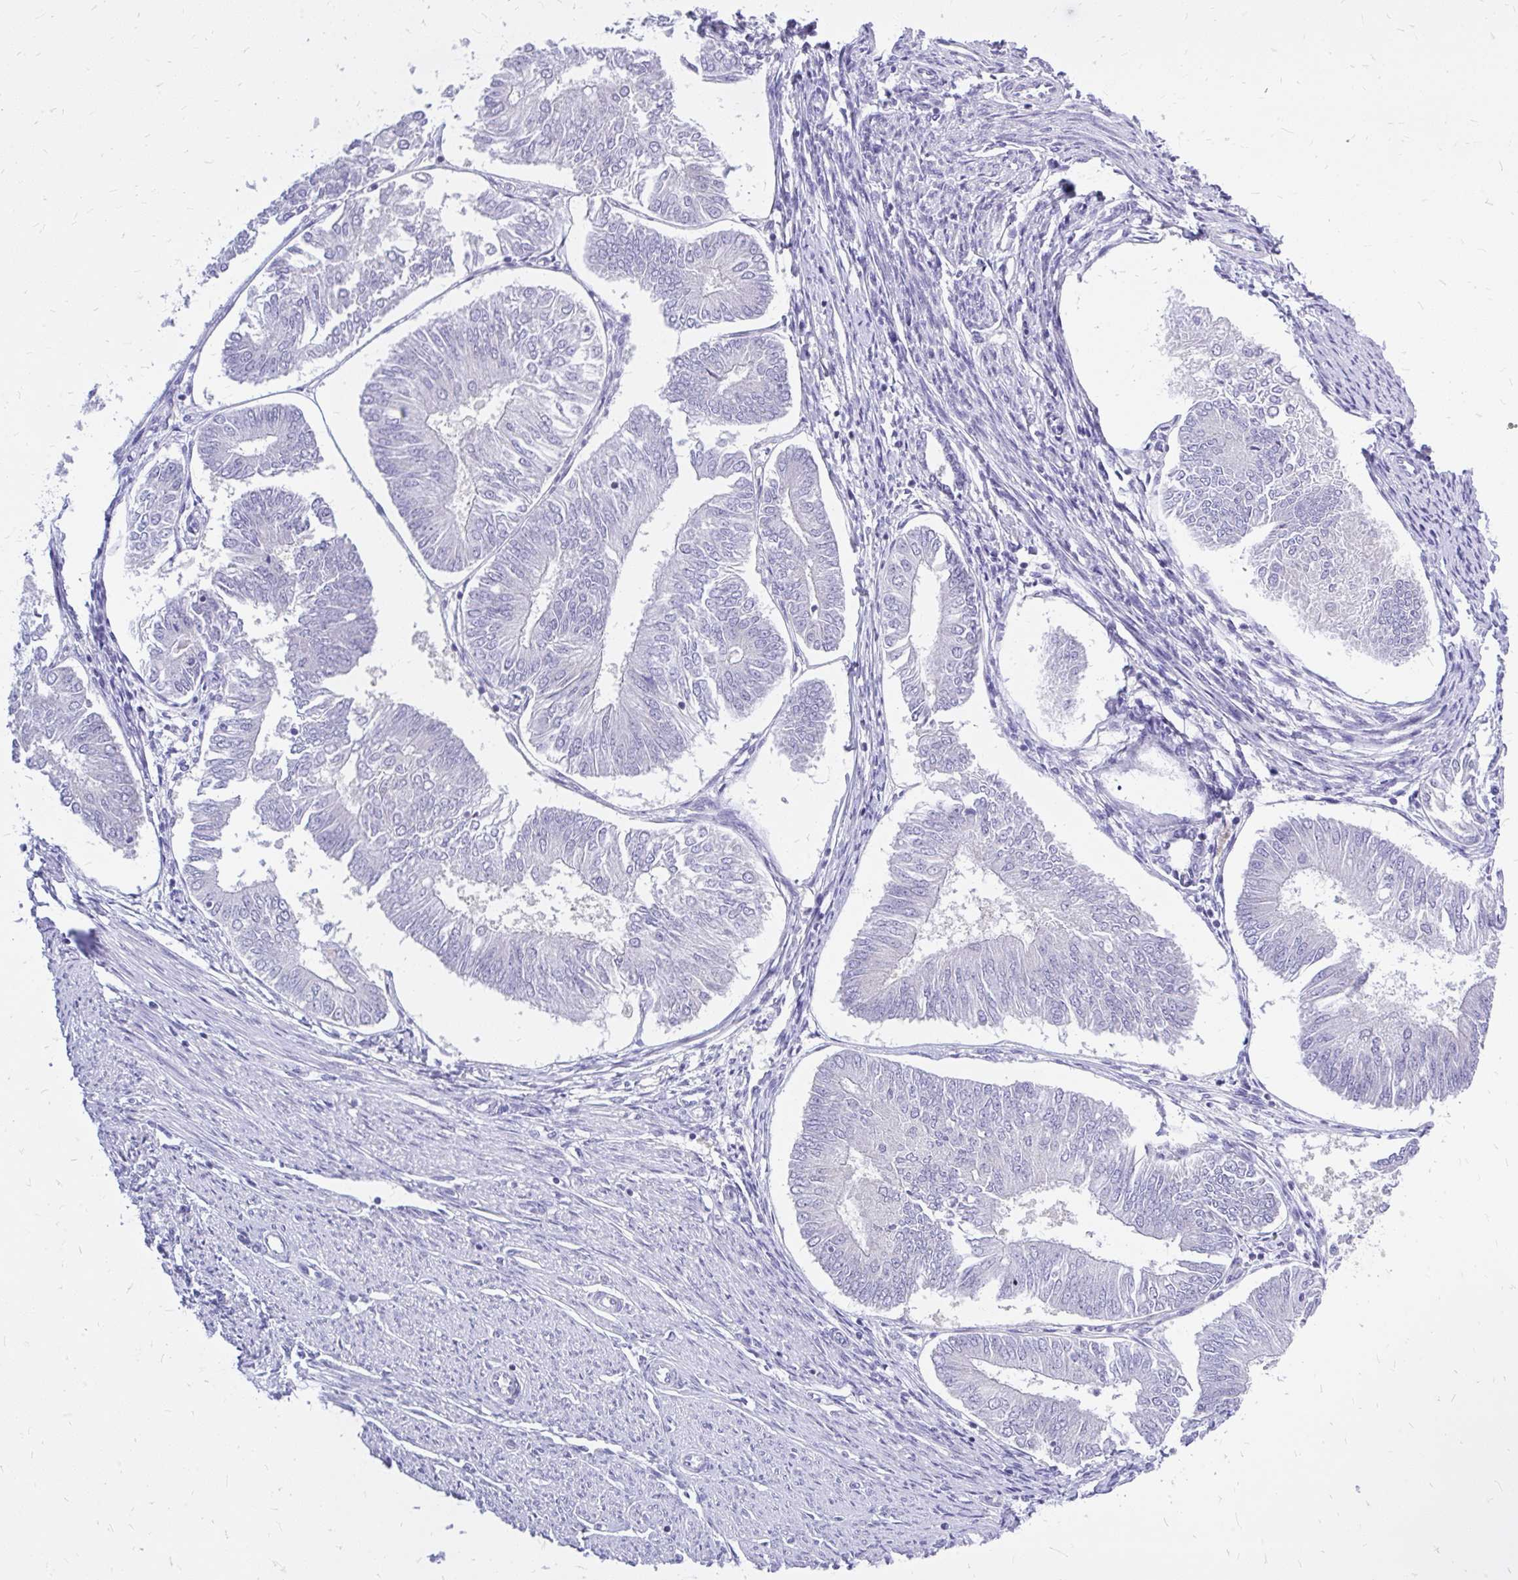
{"staining": {"intensity": "negative", "quantity": "none", "location": "none"}, "tissue": "endometrial cancer", "cell_type": "Tumor cells", "image_type": "cancer", "snomed": [{"axis": "morphology", "description": "Adenocarcinoma, NOS"}, {"axis": "topography", "description": "Endometrium"}], "caption": "DAB immunohistochemical staining of endometrial cancer (adenocarcinoma) displays no significant staining in tumor cells. (DAB (3,3'-diaminobenzidine) immunohistochemistry (IHC) visualized using brightfield microscopy, high magnification).", "gene": "MAP1LC3A", "patient": {"sex": "female", "age": 58}}